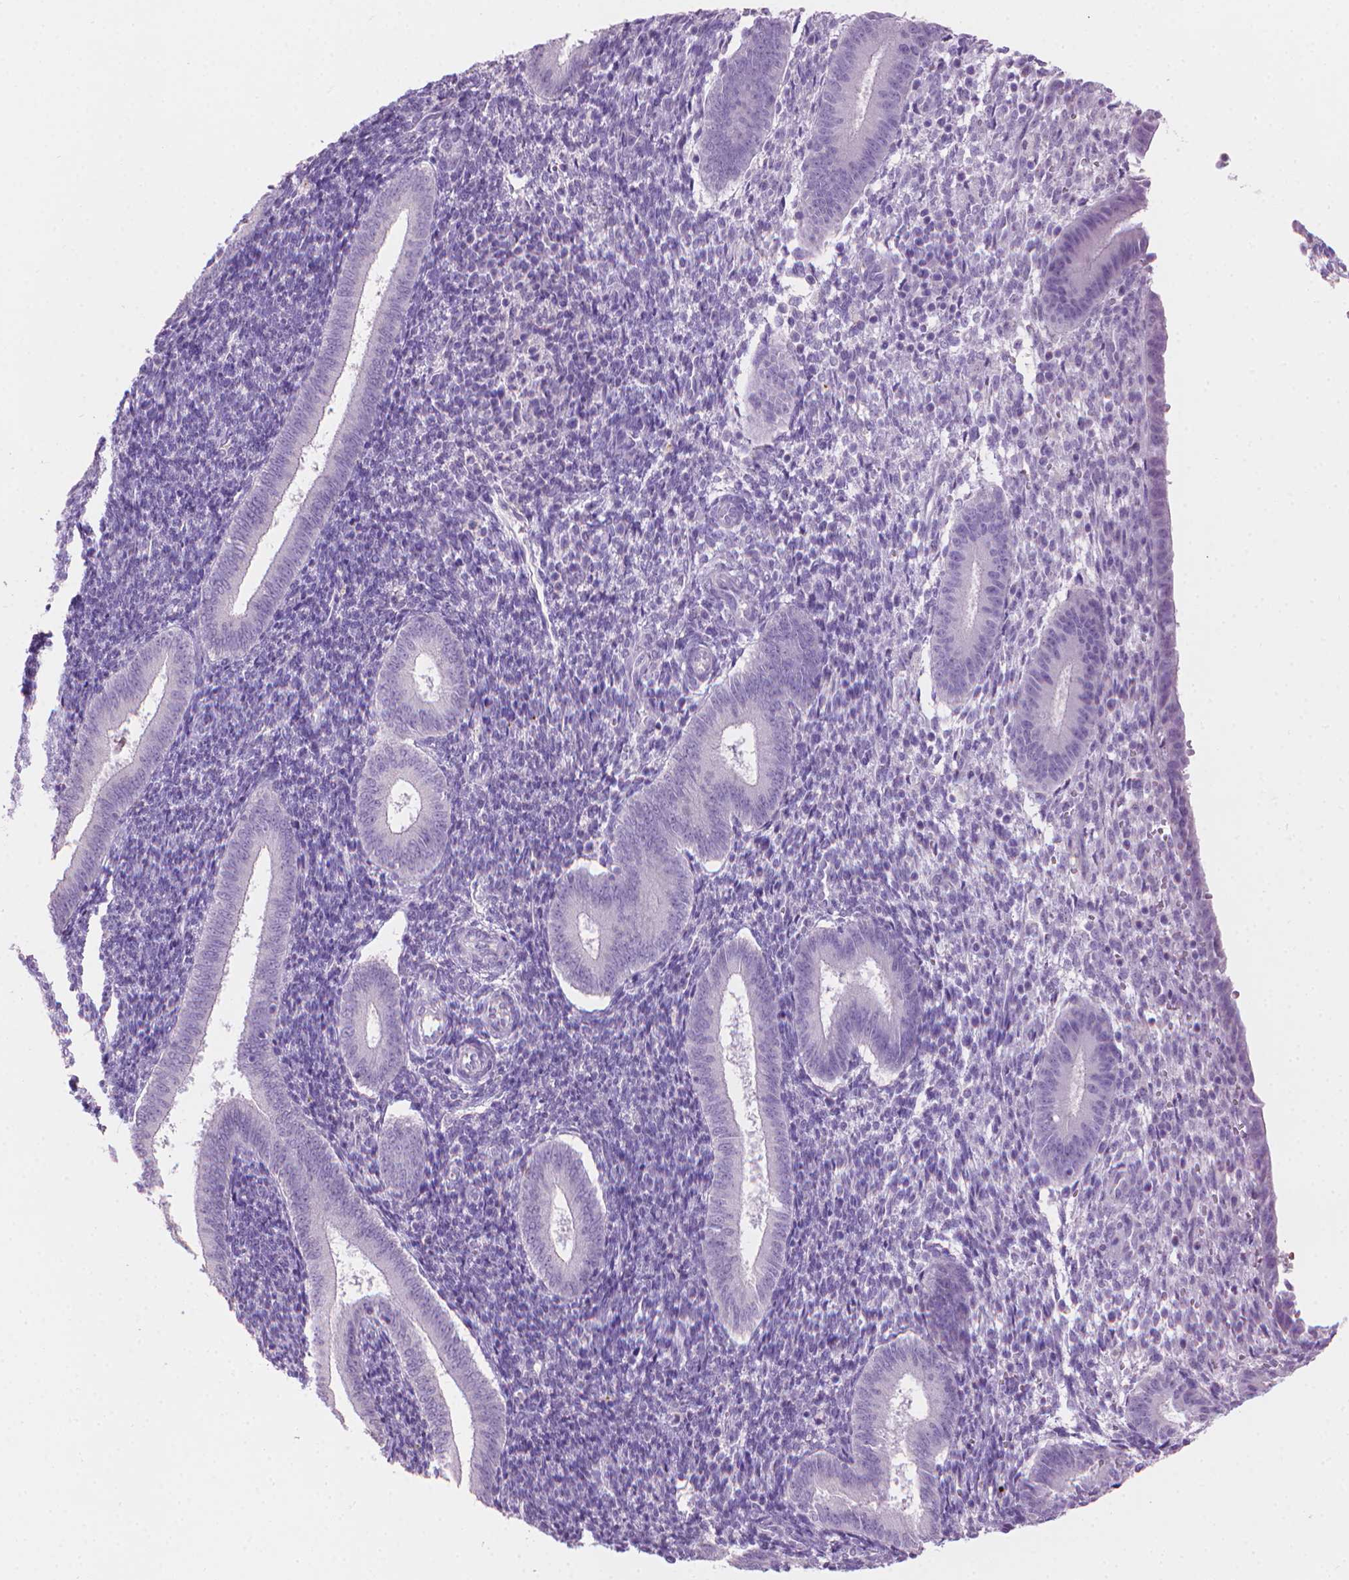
{"staining": {"intensity": "negative", "quantity": "none", "location": "none"}, "tissue": "endometrium", "cell_type": "Cells in endometrial stroma", "image_type": "normal", "snomed": [{"axis": "morphology", "description": "Normal tissue, NOS"}, {"axis": "topography", "description": "Endometrium"}], "caption": "Image shows no significant protein positivity in cells in endometrial stroma of benign endometrium.", "gene": "MLANA", "patient": {"sex": "female", "age": 25}}